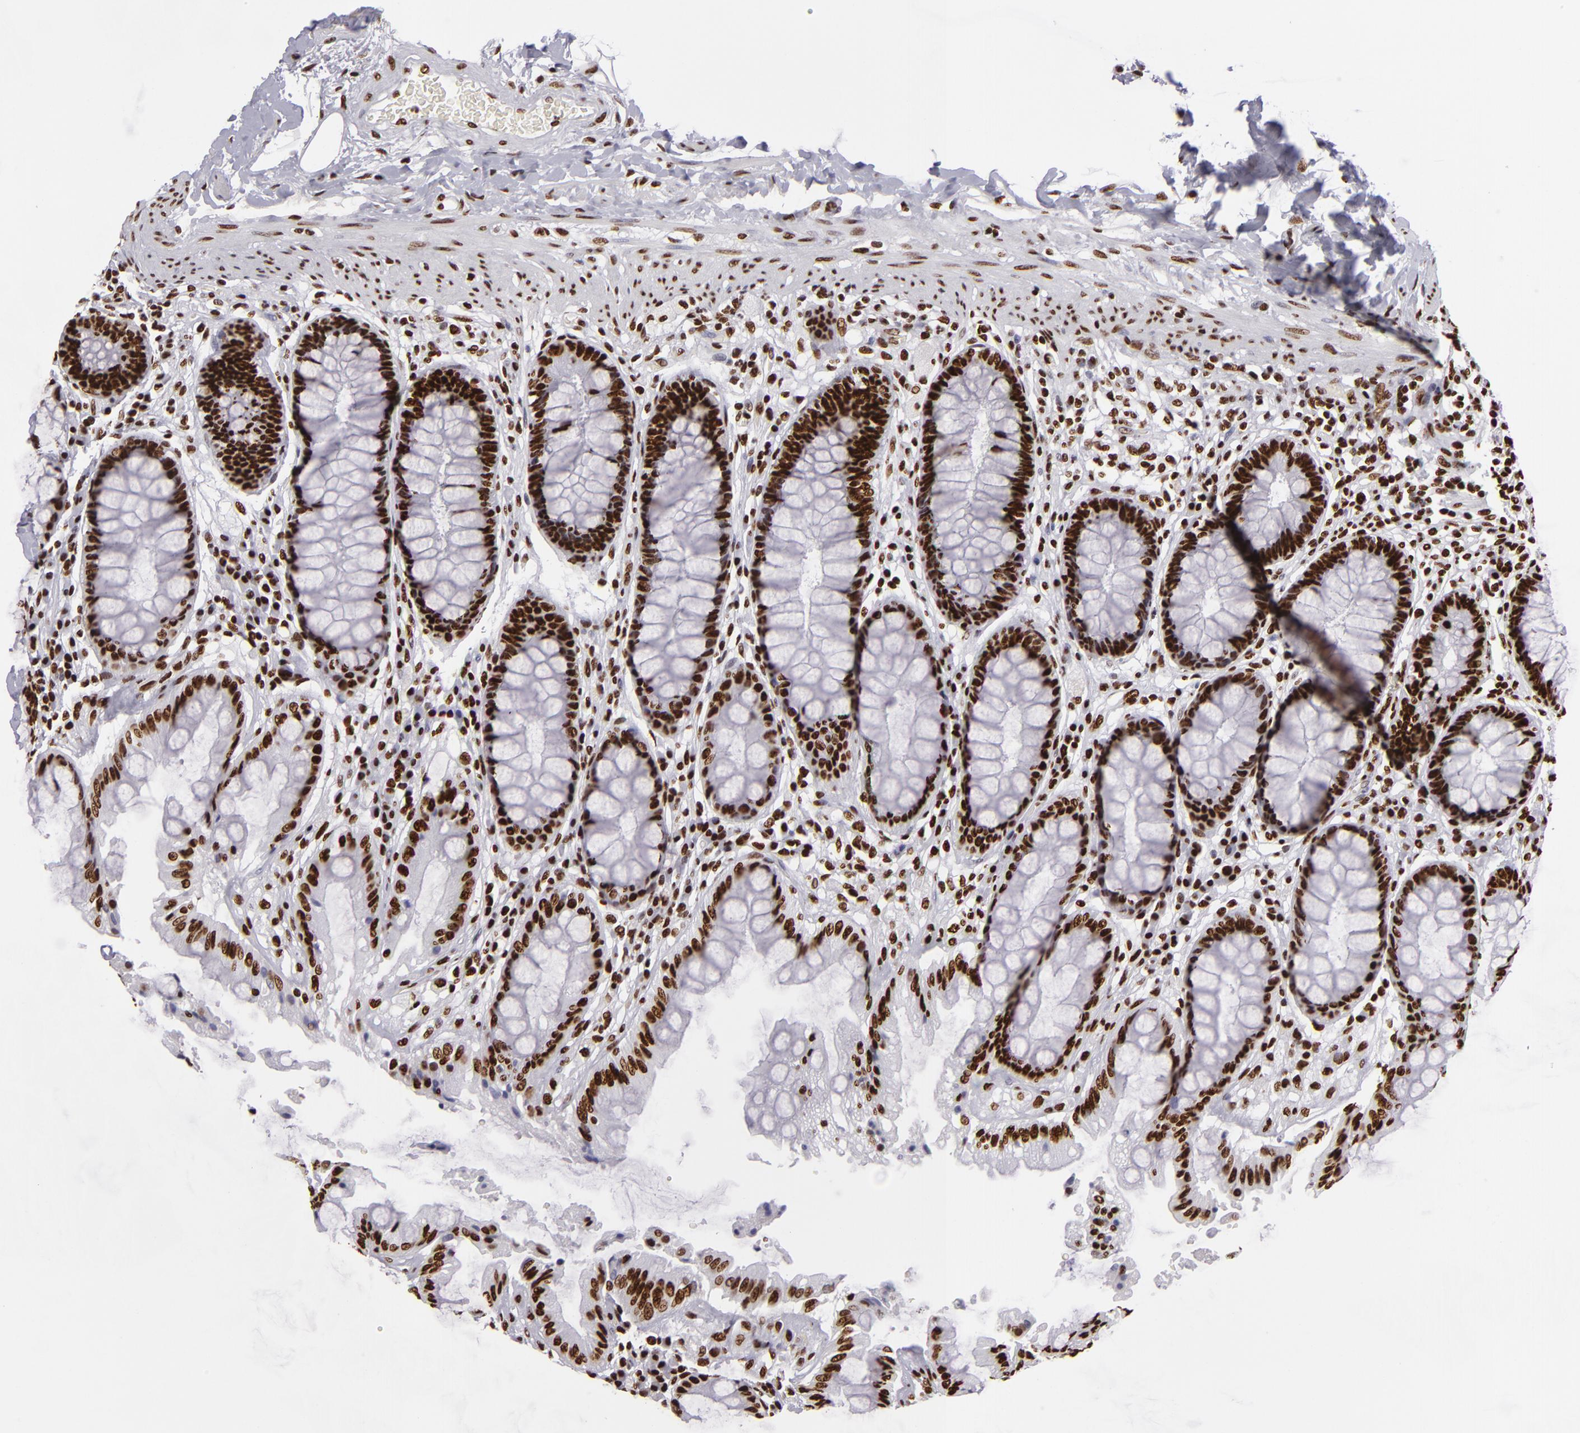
{"staining": {"intensity": "strong", "quantity": ">75%", "location": "nuclear"}, "tissue": "rectum", "cell_type": "Glandular cells", "image_type": "normal", "snomed": [{"axis": "morphology", "description": "Normal tissue, NOS"}, {"axis": "topography", "description": "Rectum"}], "caption": "This is an image of IHC staining of benign rectum, which shows strong positivity in the nuclear of glandular cells.", "gene": "SAFB", "patient": {"sex": "female", "age": 46}}